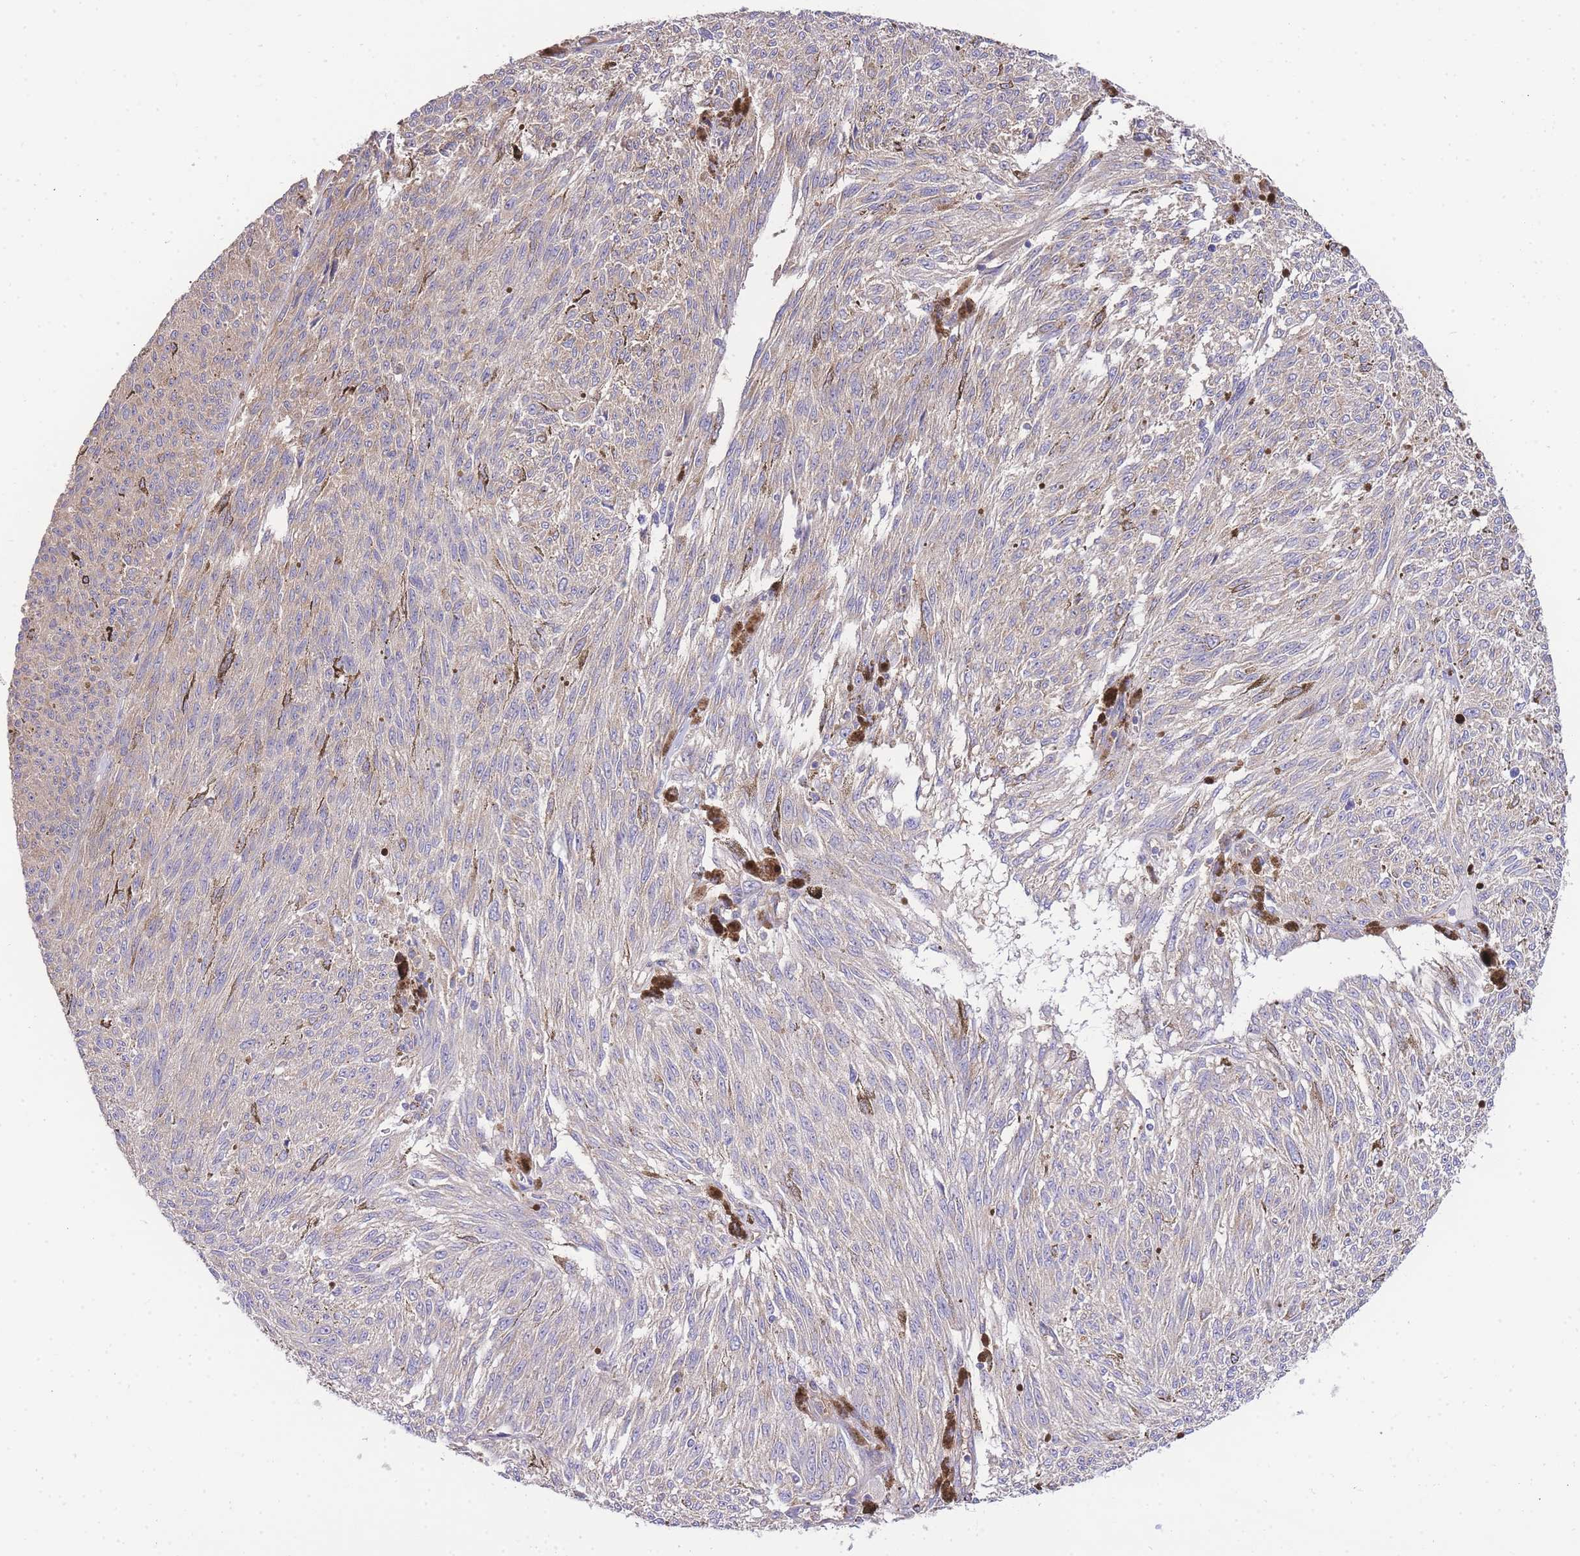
{"staining": {"intensity": "negative", "quantity": "none", "location": "none"}, "tissue": "melanoma", "cell_type": "Tumor cells", "image_type": "cancer", "snomed": [{"axis": "morphology", "description": "Malignant melanoma, NOS"}, {"axis": "topography", "description": "Skin"}], "caption": "Tumor cells show no significant protein positivity in melanoma.", "gene": "INSYN2B", "patient": {"sex": "female", "age": 72}}